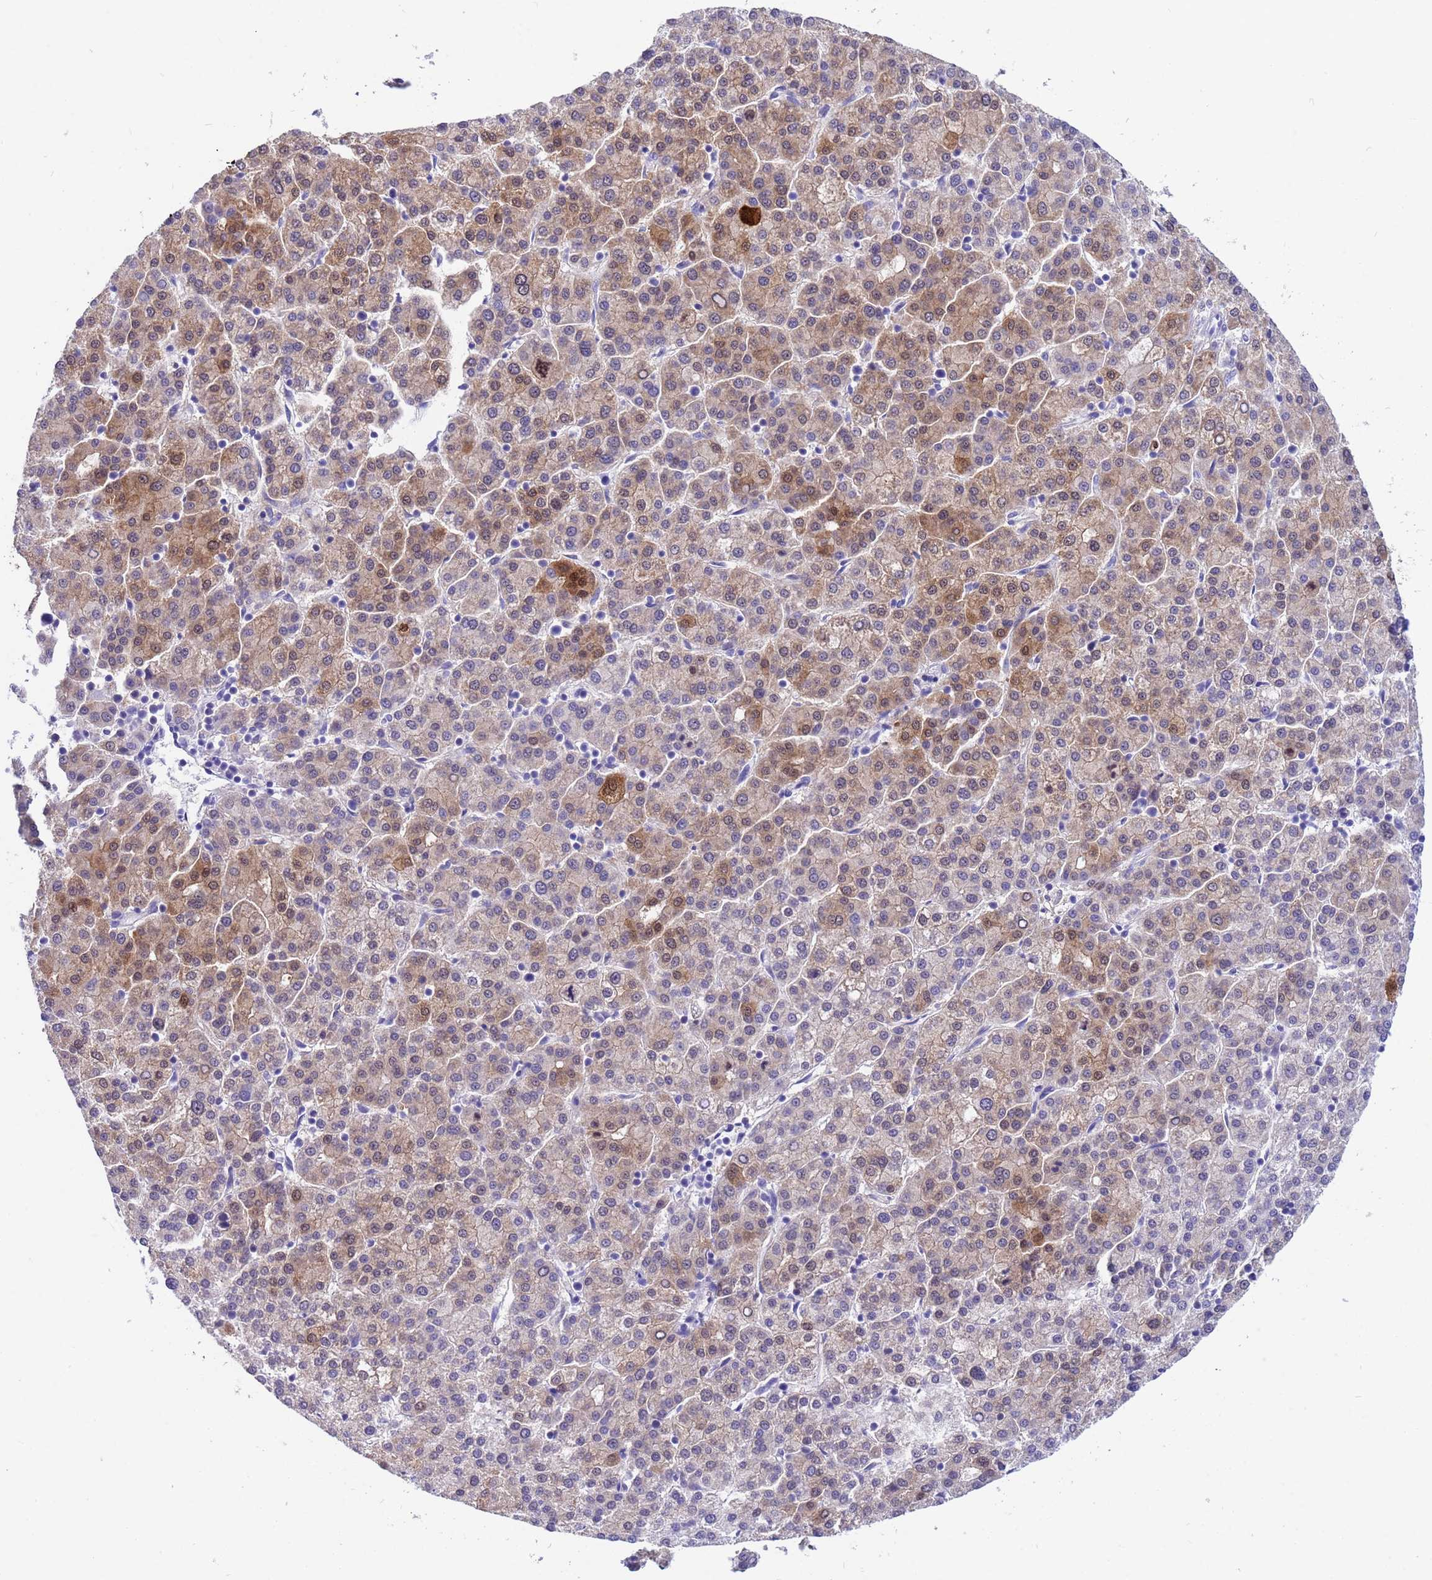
{"staining": {"intensity": "moderate", "quantity": ">75%", "location": "cytoplasmic/membranous,nuclear"}, "tissue": "liver cancer", "cell_type": "Tumor cells", "image_type": "cancer", "snomed": [{"axis": "morphology", "description": "Carcinoma, Hepatocellular, NOS"}, {"axis": "topography", "description": "Liver"}], "caption": "About >75% of tumor cells in liver cancer display moderate cytoplasmic/membranous and nuclear protein staining as visualized by brown immunohistochemical staining.", "gene": "AKR1C2", "patient": {"sex": "female", "age": 58}}